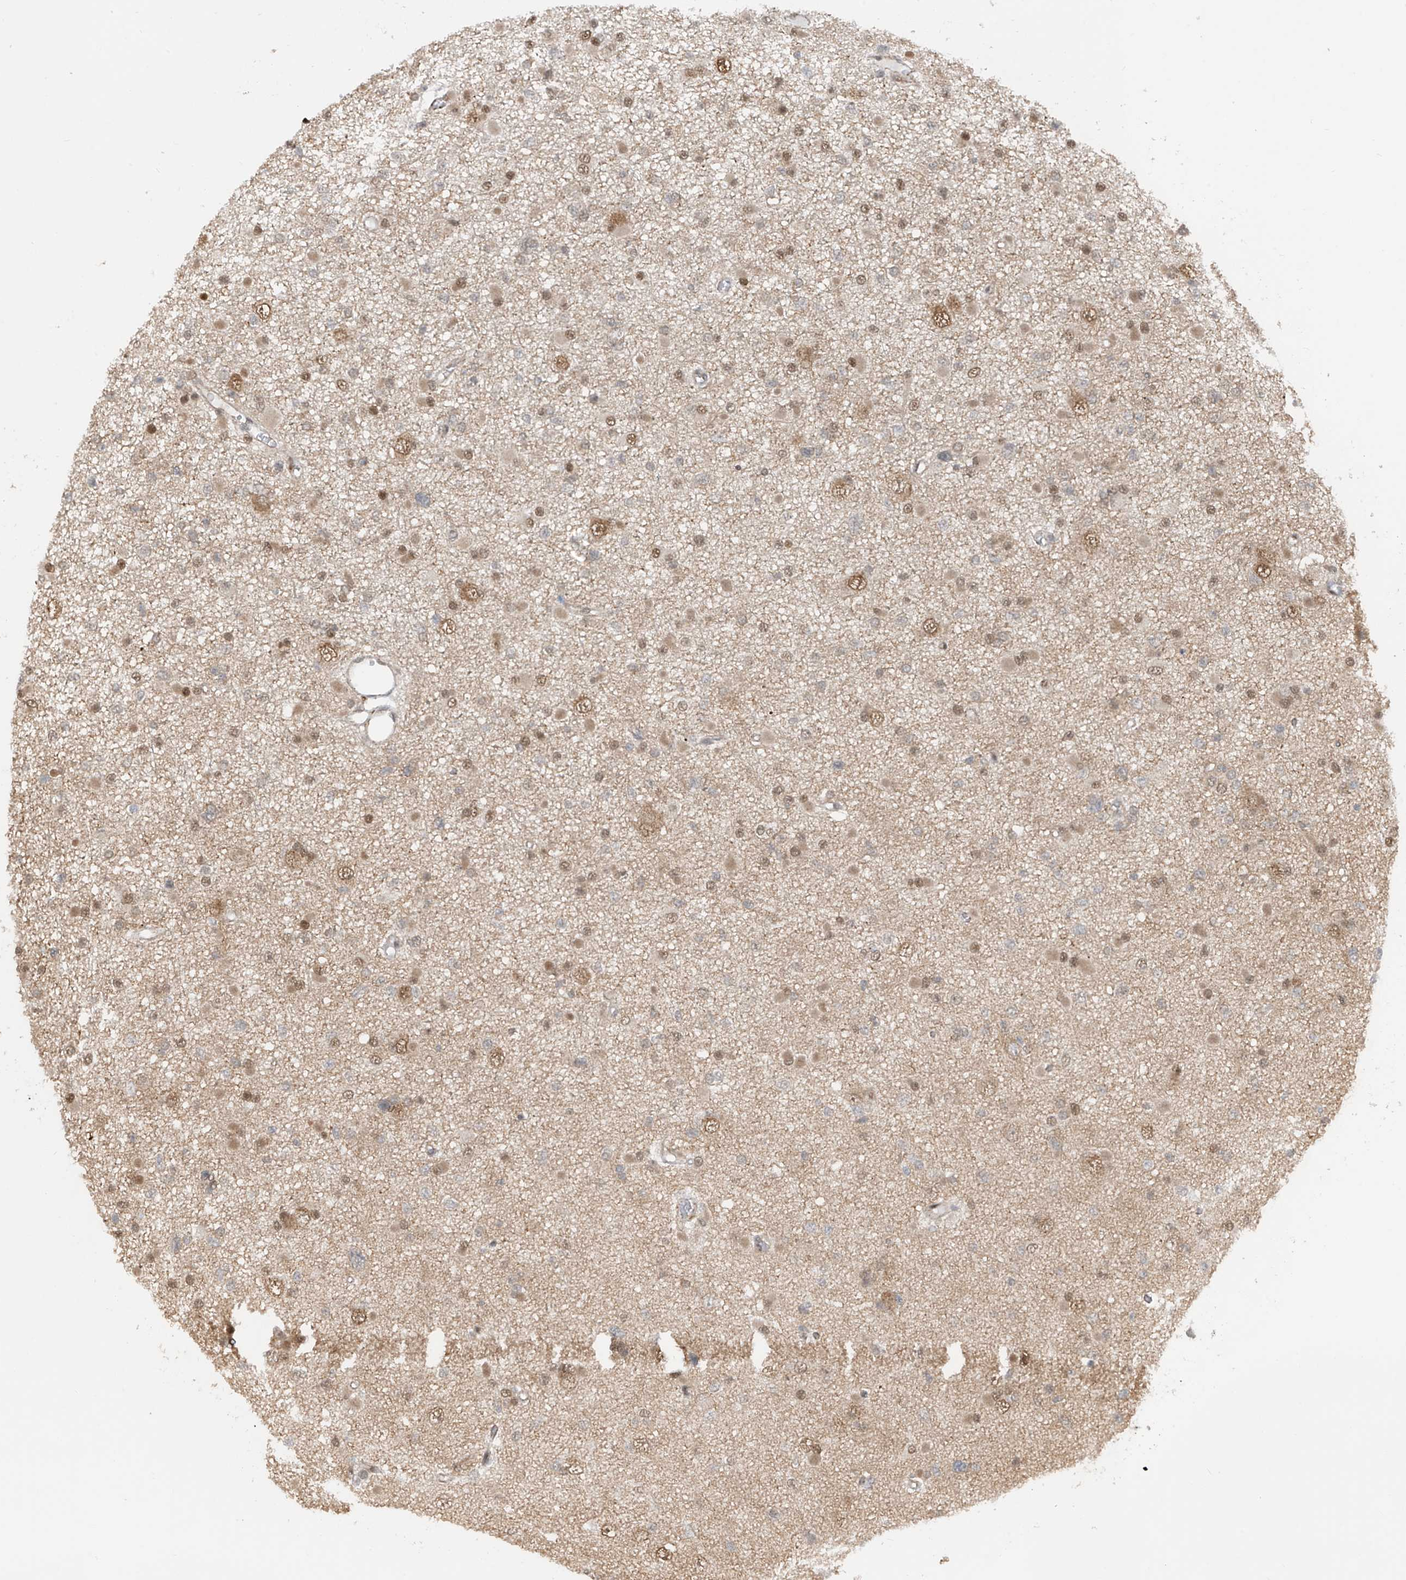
{"staining": {"intensity": "moderate", "quantity": "25%-75%", "location": "nuclear"}, "tissue": "glioma", "cell_type": "Tumor cells", "image_type": "cancer", "snomed": [{"axis": "morphology", "description": "Glioma, malignant, Low grade"}, {"axis": "topography", "description": "Brain"}], "caption": "There is medium levels of moderate nuclear staining in tumor cells of malignant glioma (low-grade), as demonstrated by immunohistochemical staining (brown color).", "gene": "LAGE3", "patient": {"sex": "female", "age": 22}}